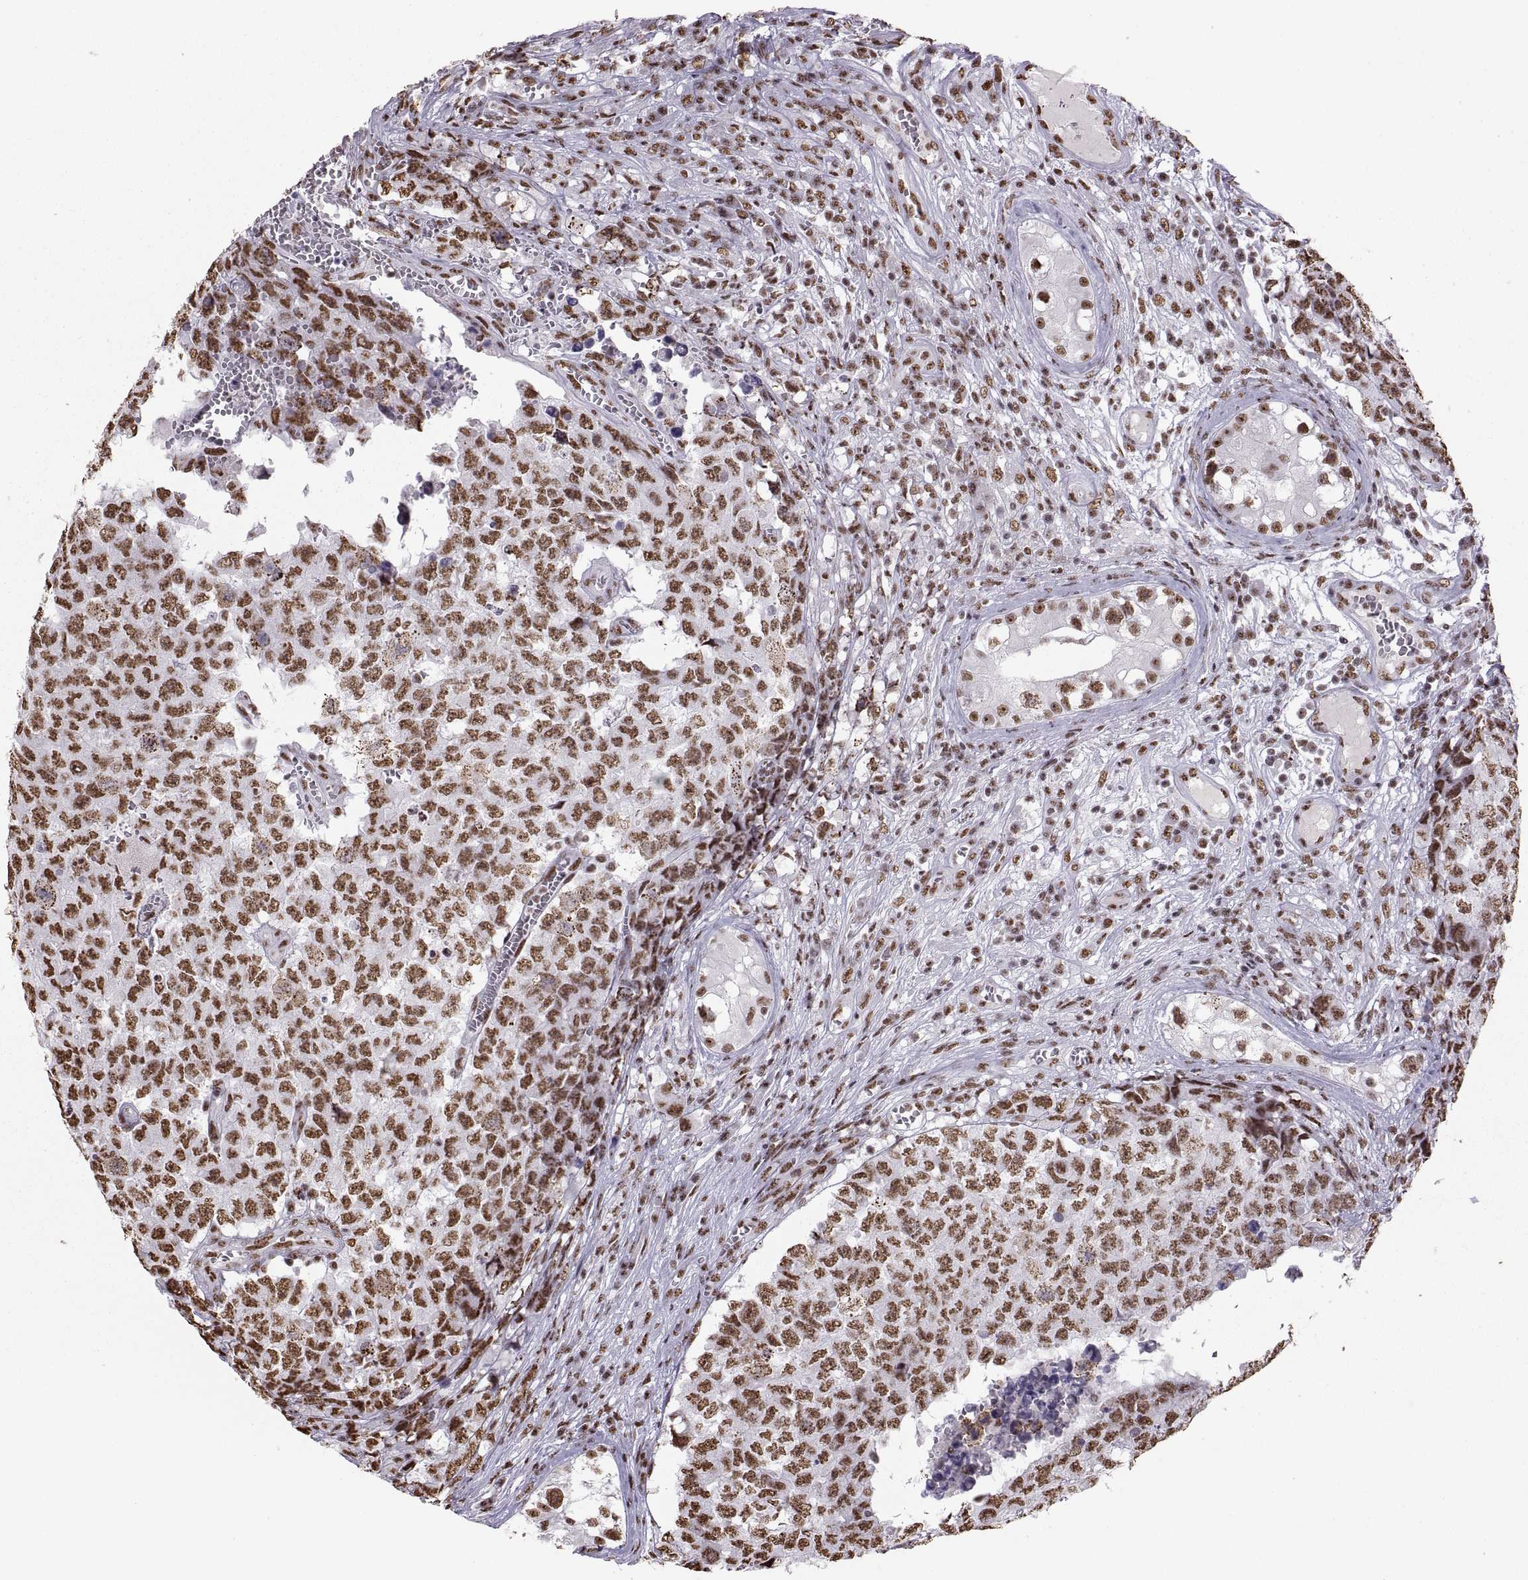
{"staining": {"intensity": "strong", "quantity": ">75%", "location": "nuclear"}, "tissue": "testis cancer", "cell_type": "Tumor cells", "image_type": "cancer", "snomed": [{"axis": "morphology", "description": "Carcinoma, Embryonal, NOS"}, {"axis": "topography", "description": "Testis"}], "caption": "Immunohistochemistry (IHC) micrograph of testis embryonal carcinoma stained for a protein (brown), which exhibits high levels of strong nuclear positivity in approximately >75% of tumor cells.", "gene": "SNAI1", "patient": {"sex": "male", "age": 23}}